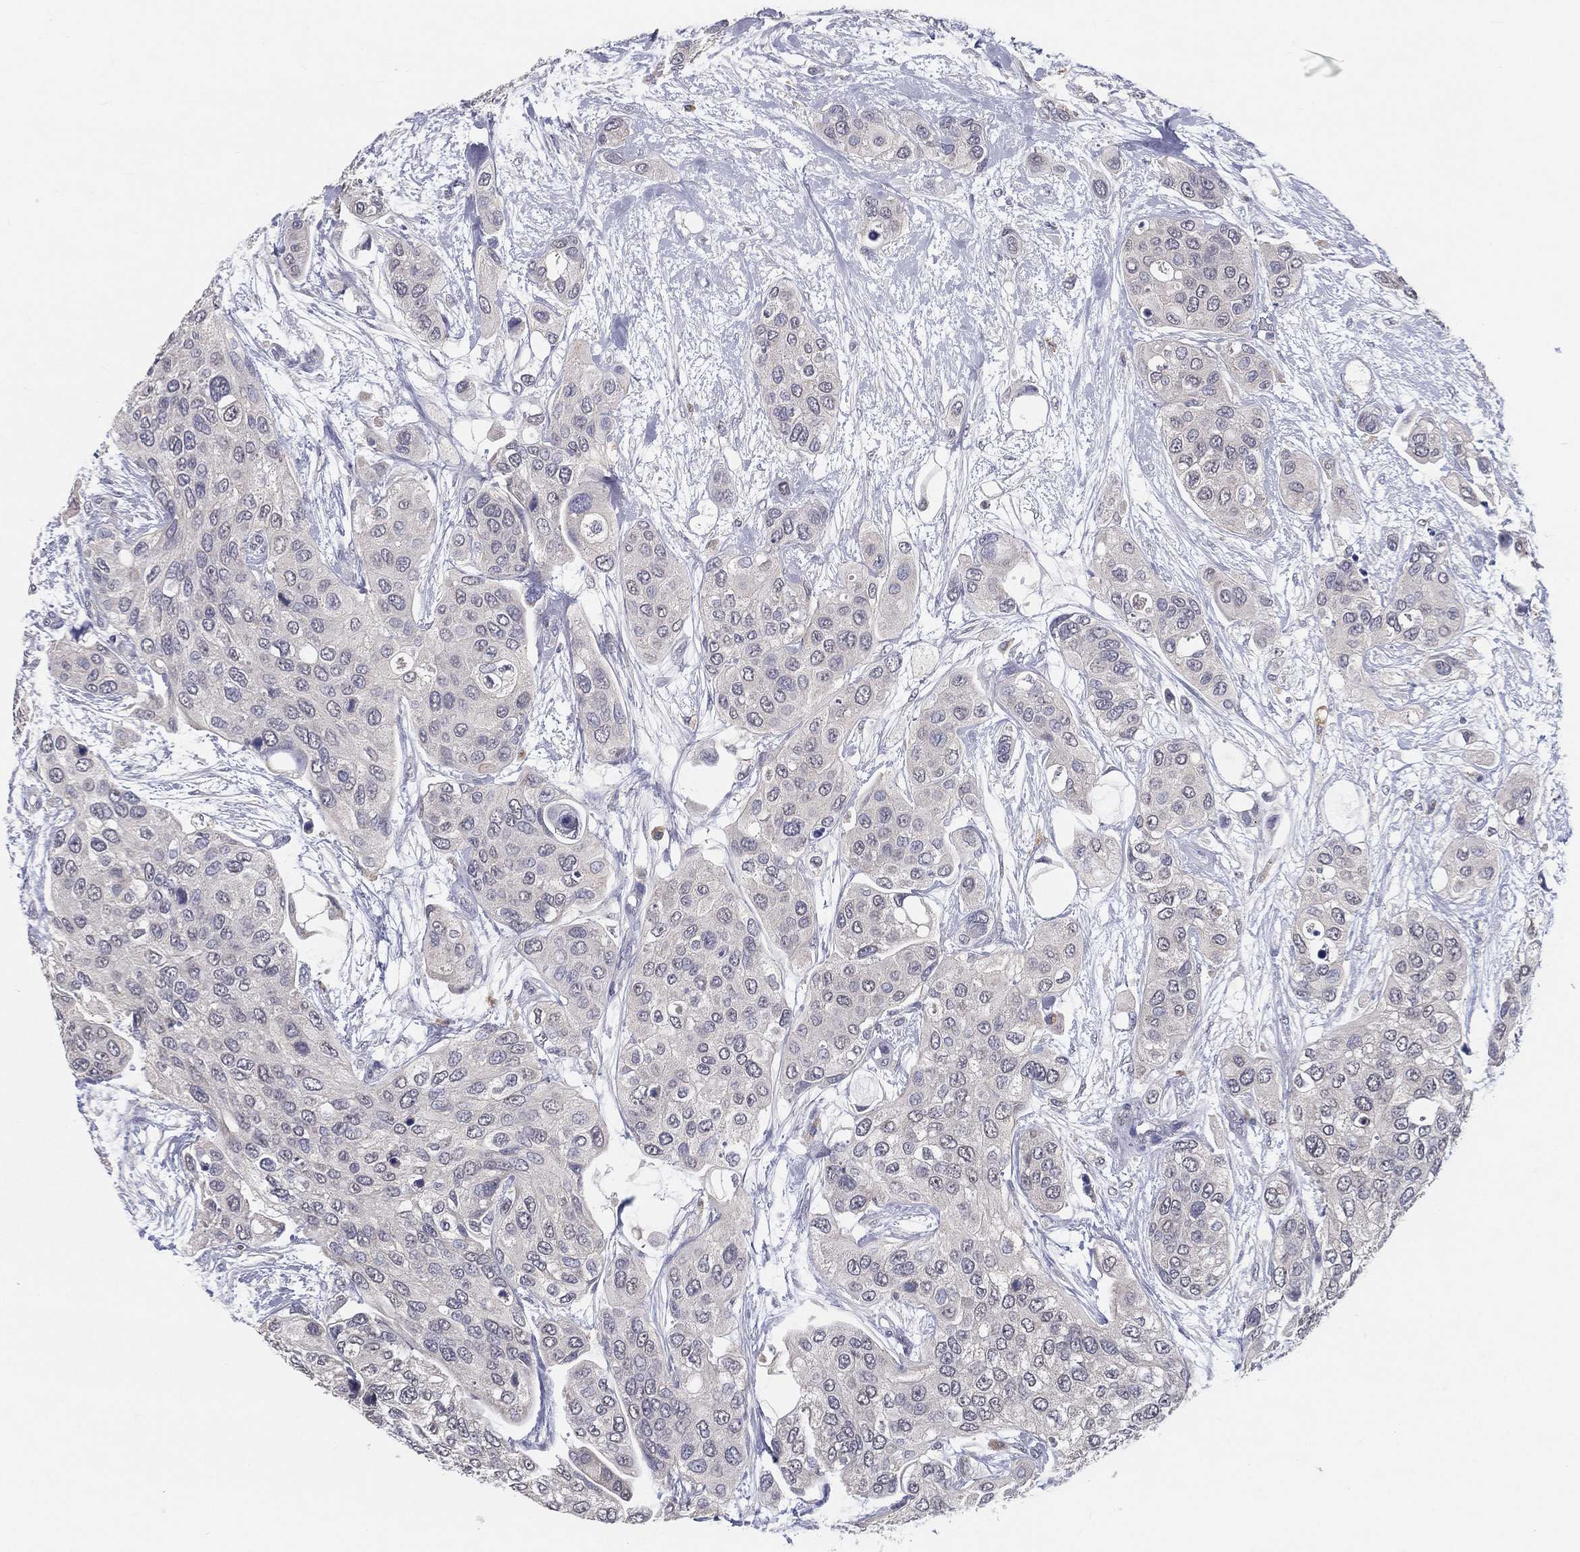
{"staining": {"intensity": "negative", "quantity": "none", "location": "none"}, "tissue": "urothelial cancer", "cell_type": "Tumor cells", "image_type": "cancer", "snomed": [{"axis": "morphology", "description": "Urothelial carcinoma, High grade"}, {"axis": "topography", "description": "Urinary bladder"}], "caption": "This is a photomicrograph of immunohistochemistry (IHC) staining of urothelial cancer, which shows no expression in tumor cells. The staining was performed using DAB (3,3'-diaminobenzidine) to visualize the protein expression in brown, while the nuclei were stained in blue with hematoxylin (Magnification: 20x).", "gene": "PCSK1", "patient": {"sex": "male", "age": 77}}